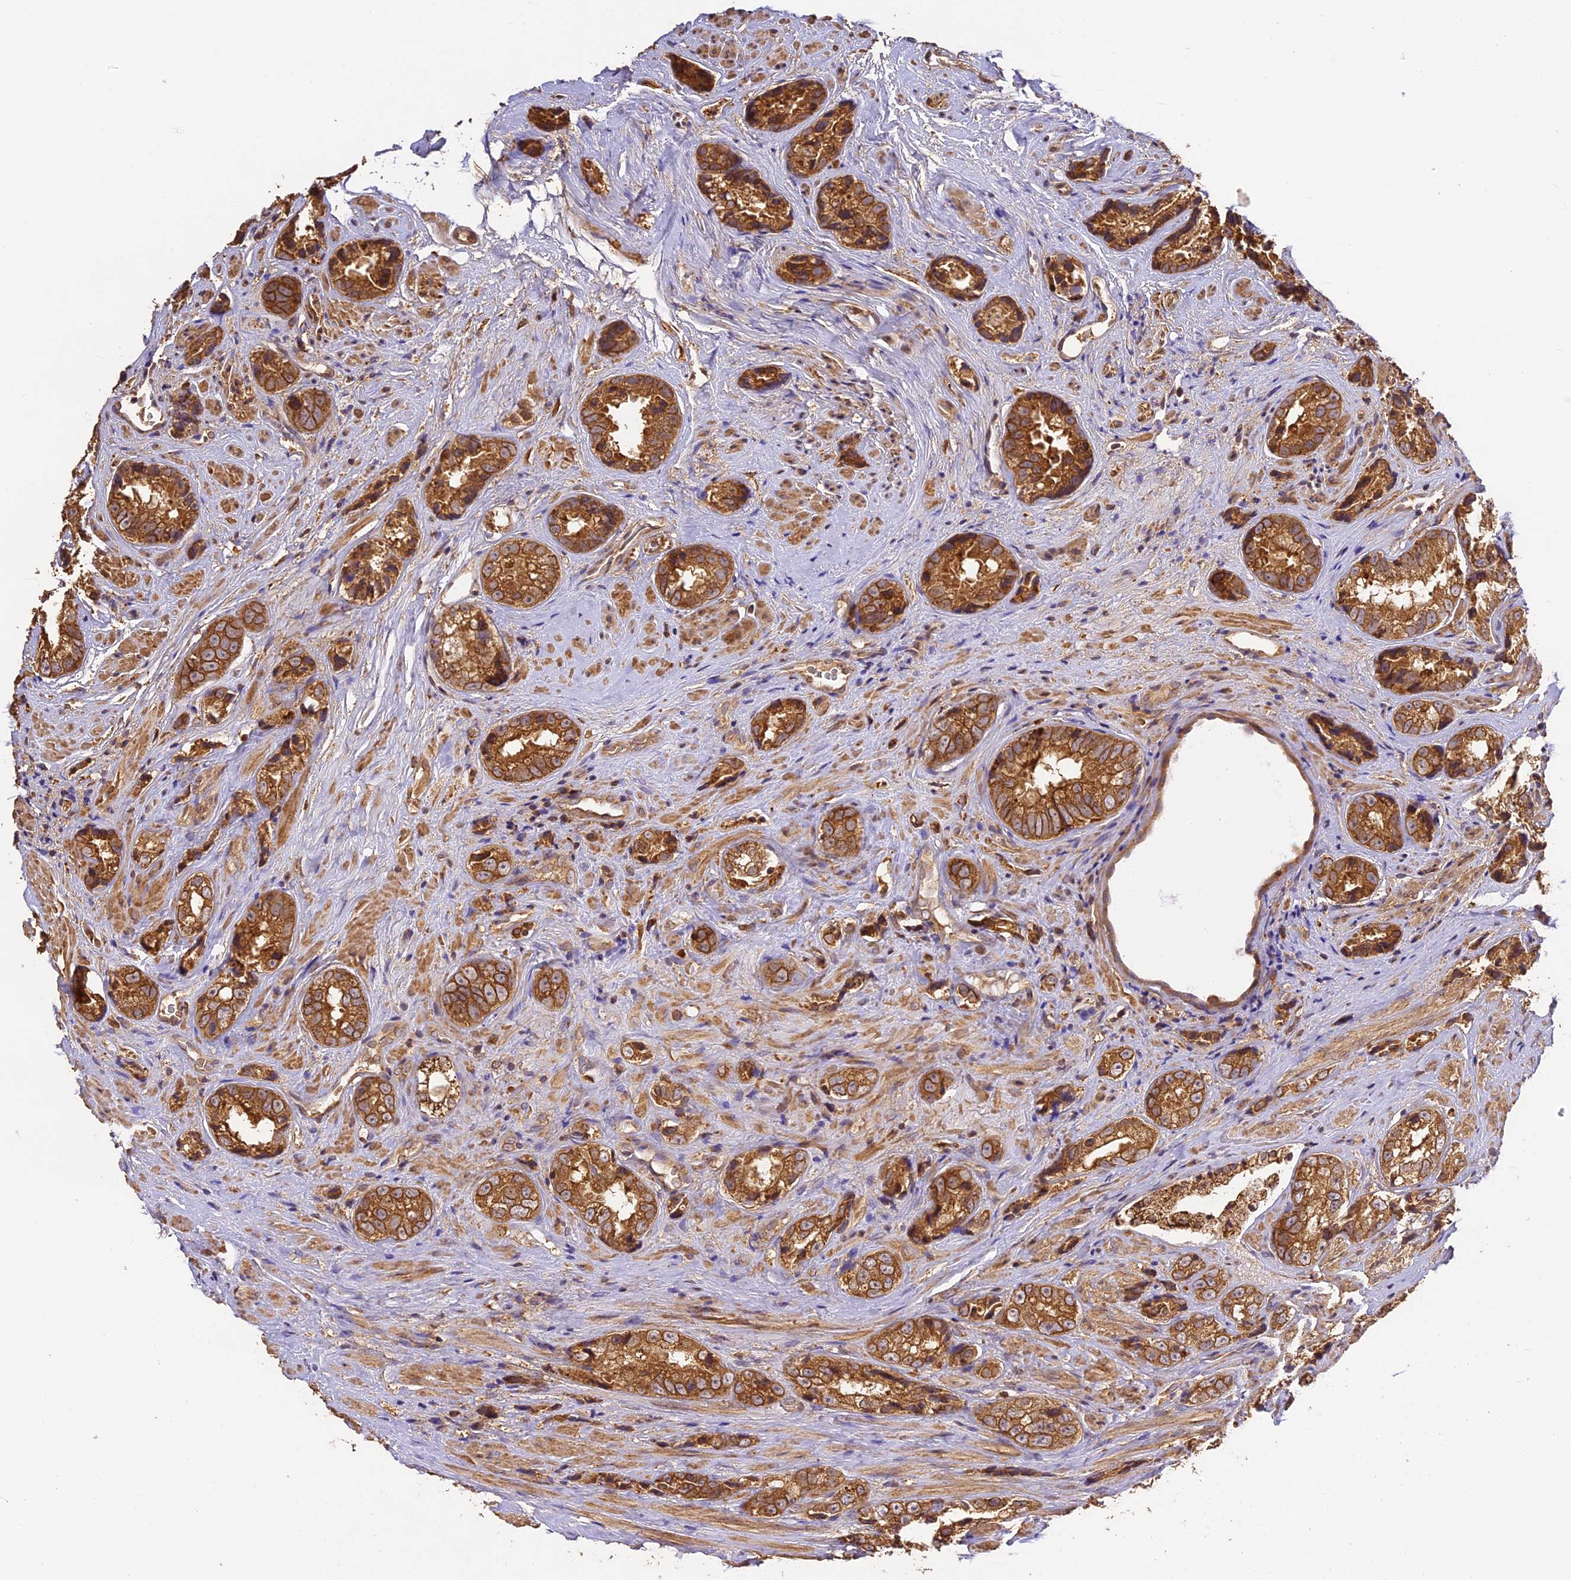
{"staining": {"intensity": "moderate", "quantity": ">75%", "location": "cytoplasmic/membranous"}, "tissue": "prostate cancer", "cell_type": "Tumor cells", "image_type": "cancer", "snomed": [{"axis": "morphology", "description": "Adenocarcinoma, High grade"}, {"axis": "topography", "description": "Prostate"}], "caption": "This micrograph demonstrates immunohistochemistry (IHC) staining of adenocarcinoma (high-grade) (prostate), with medium moderate cytoplasmic/membranous positivity in about >75% of tumor cells.", "gene": "BRAP", "patient": {"sex": "male", "age": 61}}